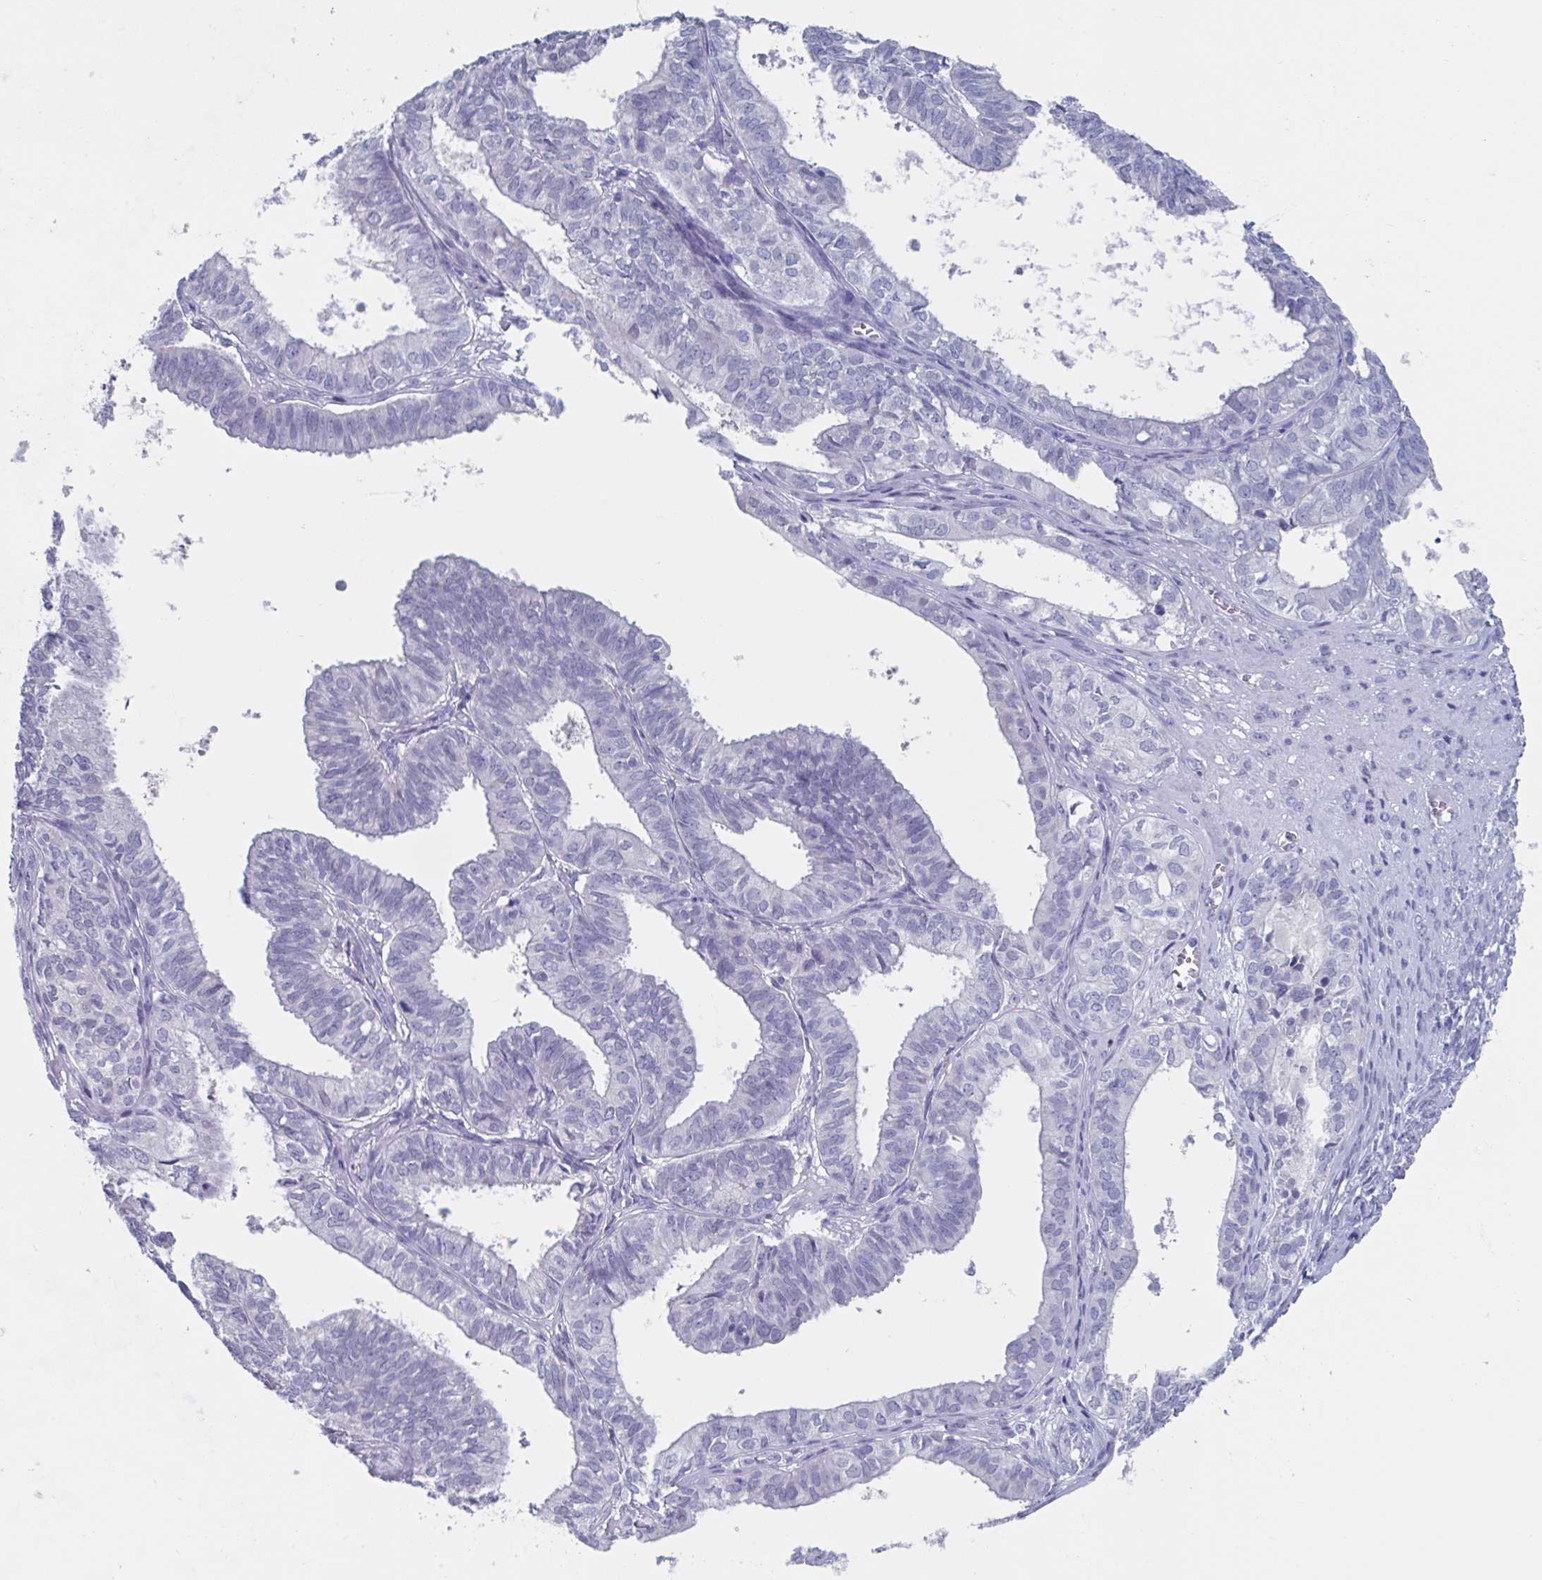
{"staining": {"intensity": "negative", "quantity": "none", "location": "none"}, "tissue": "ovarian cancer", "cell_type": "Tumor cells", "image_type": "cancer", "snomed": [{"axis": "morphology", "description": "Carcinoma, endometroid"}, {"axis": "topography", "description": "Ovary"}], "caption": "Endometroid carcinoma (ovarian) was stained to show a protein in brown. There is no significant staining in tumor cells.", "gene": "NDUFC2", "patient": {"sex": "female", "age": 64}}